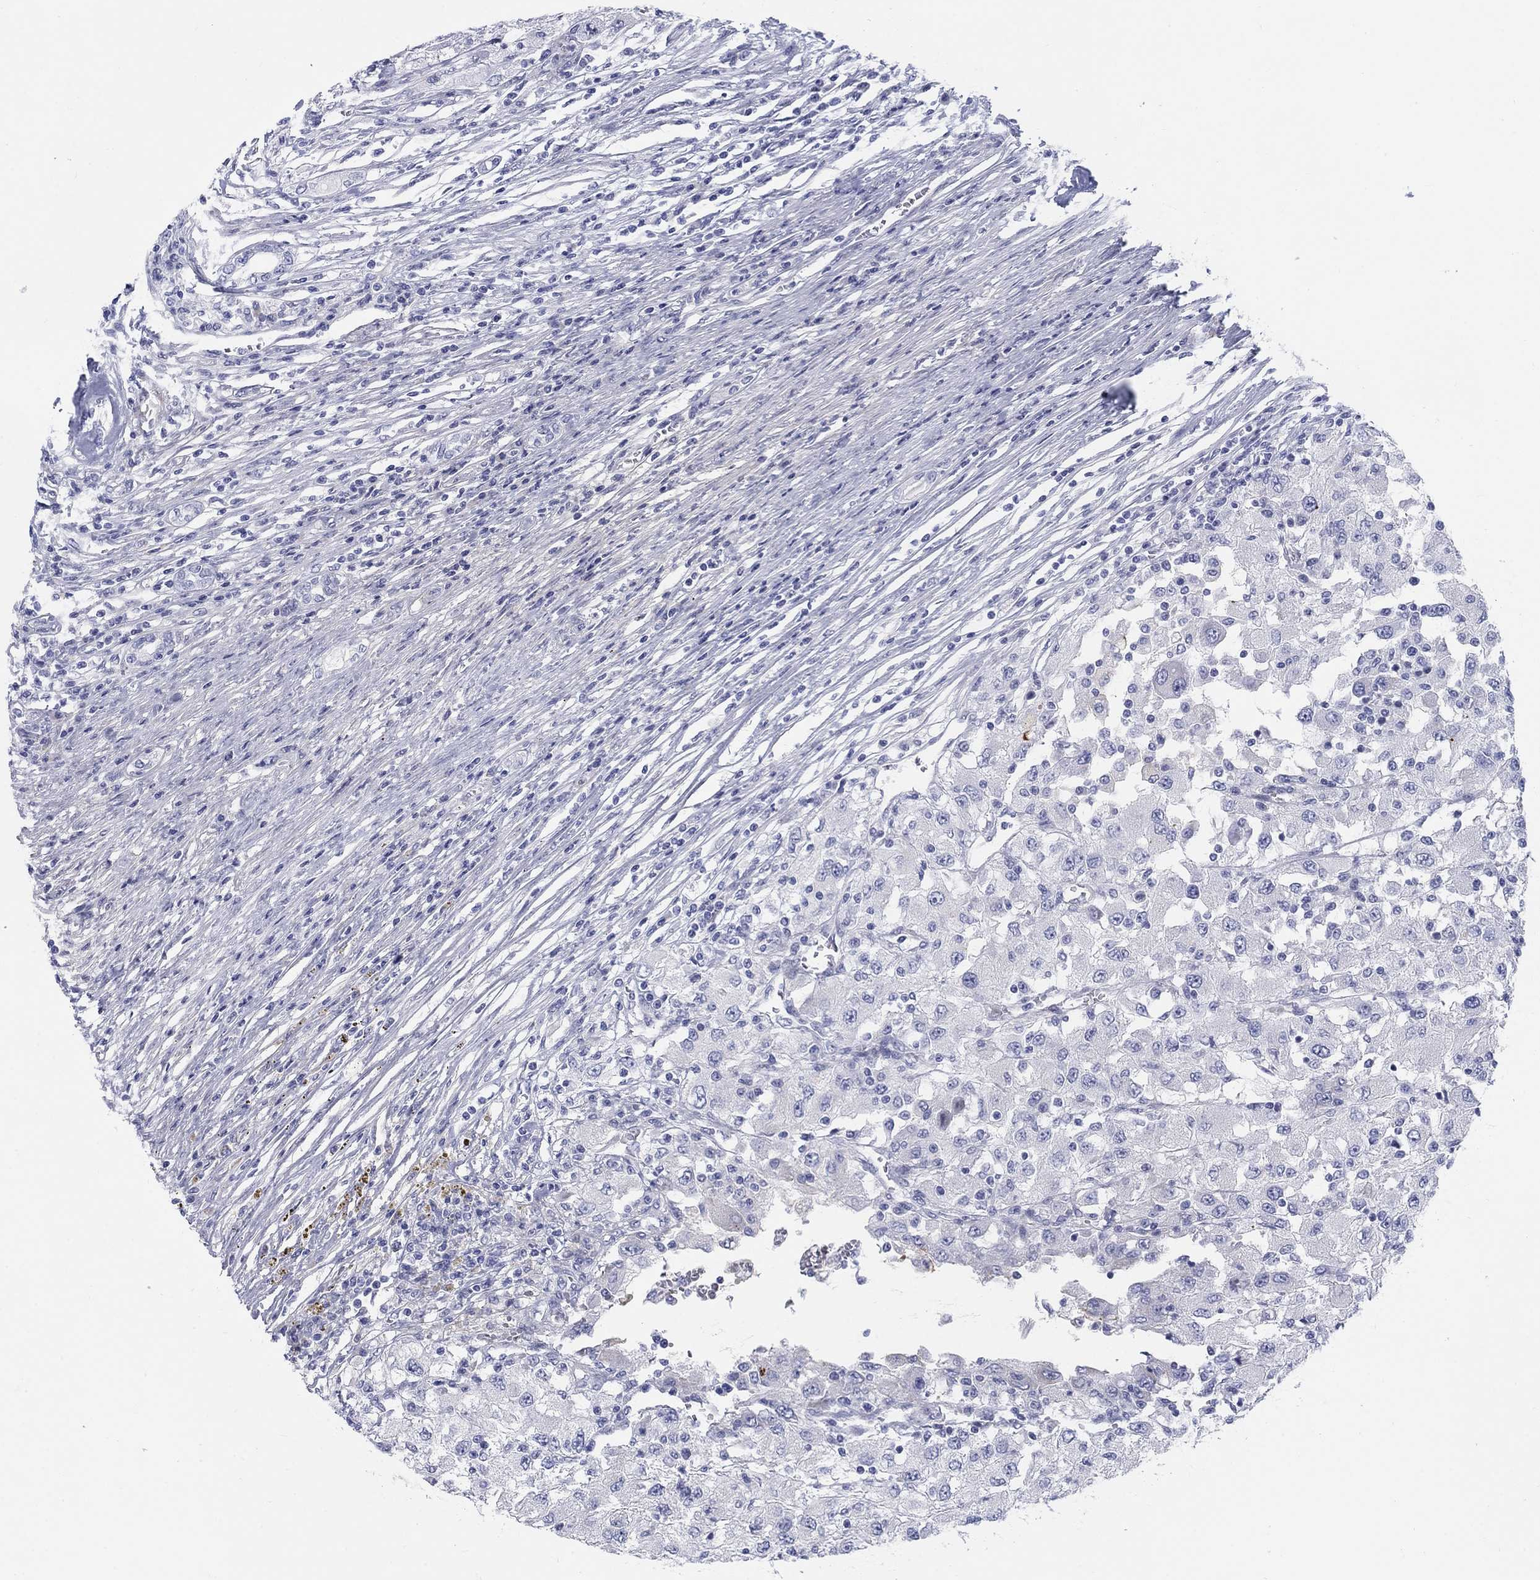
{"staining": {"intensity": "negative", "quantity": "none", "location": "none"}, "tissue": "renal cancer", "cell_type": "Tumor cells", "image_type": "cancer", "snomed": [{"axis": "morphology", "description": "Adenocarcinoma, NOS"}, {"axis": "topography", "description": "Kidney"}], "caption": "The micrograph reveals no staining of tumor cells in adenocarcinoma (renal).", "gene": "HEATR4", "patient": {"sex": "female", "age": 67}}